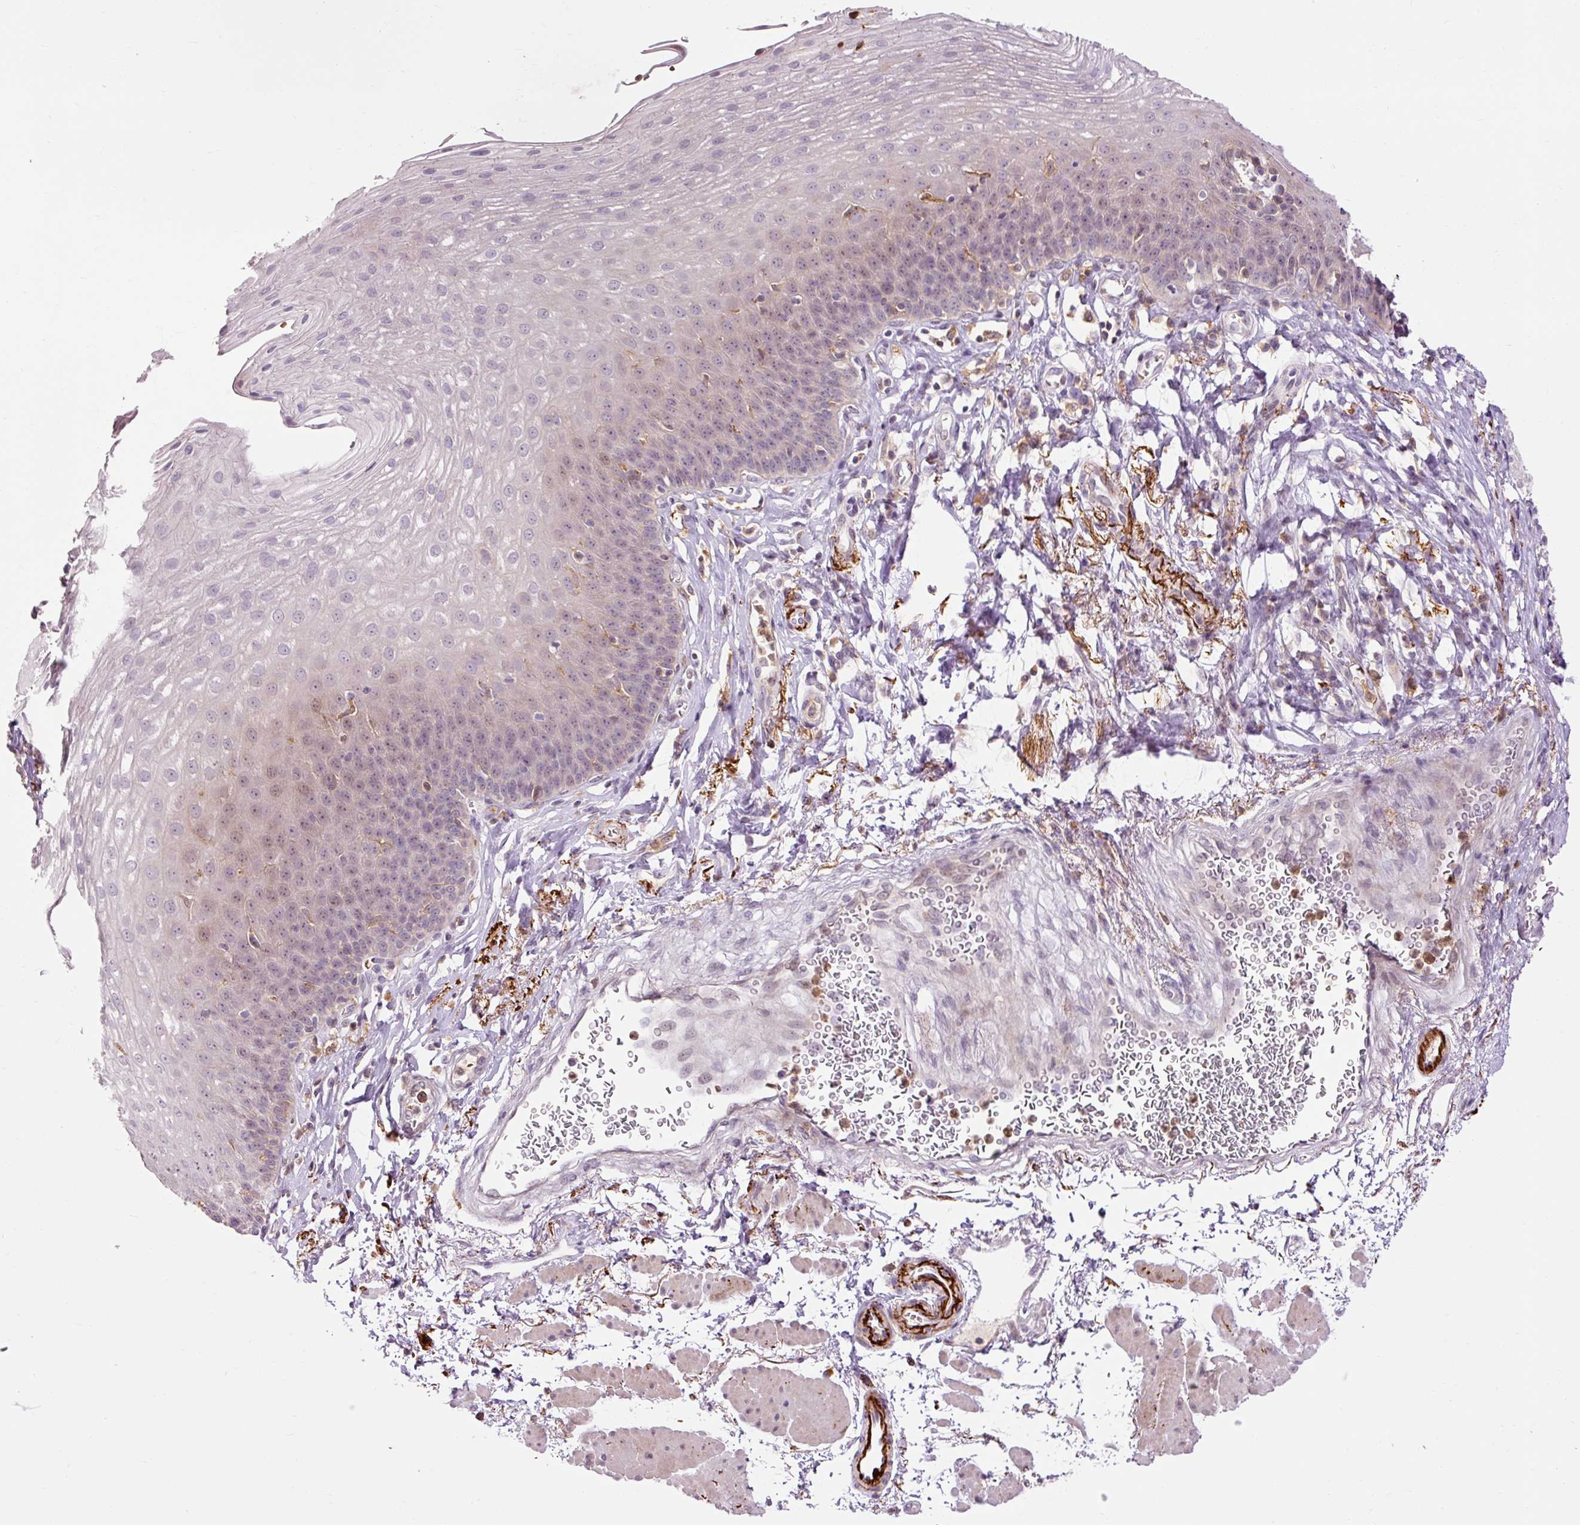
{"staining": {"intensity": "weak", "quantity": "25%-75%", "location": "cytoplasmic/membranous"}, "tissue": "esophagus", "cell_type": "Squamous epithelial cells", "image_type": "normal", "snomed": [{"axis": "morphology", "description": "Normal tissue, NOS"}, {"axis": "topography", "description": "Esophagus"}], "caption": "Immunohistochemistry (IHC) of normal esophagus displays low levels of weak cytoplasmic/membranous positivity in about 25%-75% of squamous epithelial cells.", "gene": "CEBPZ", "patient": {"sex": "female", "age": 81}}